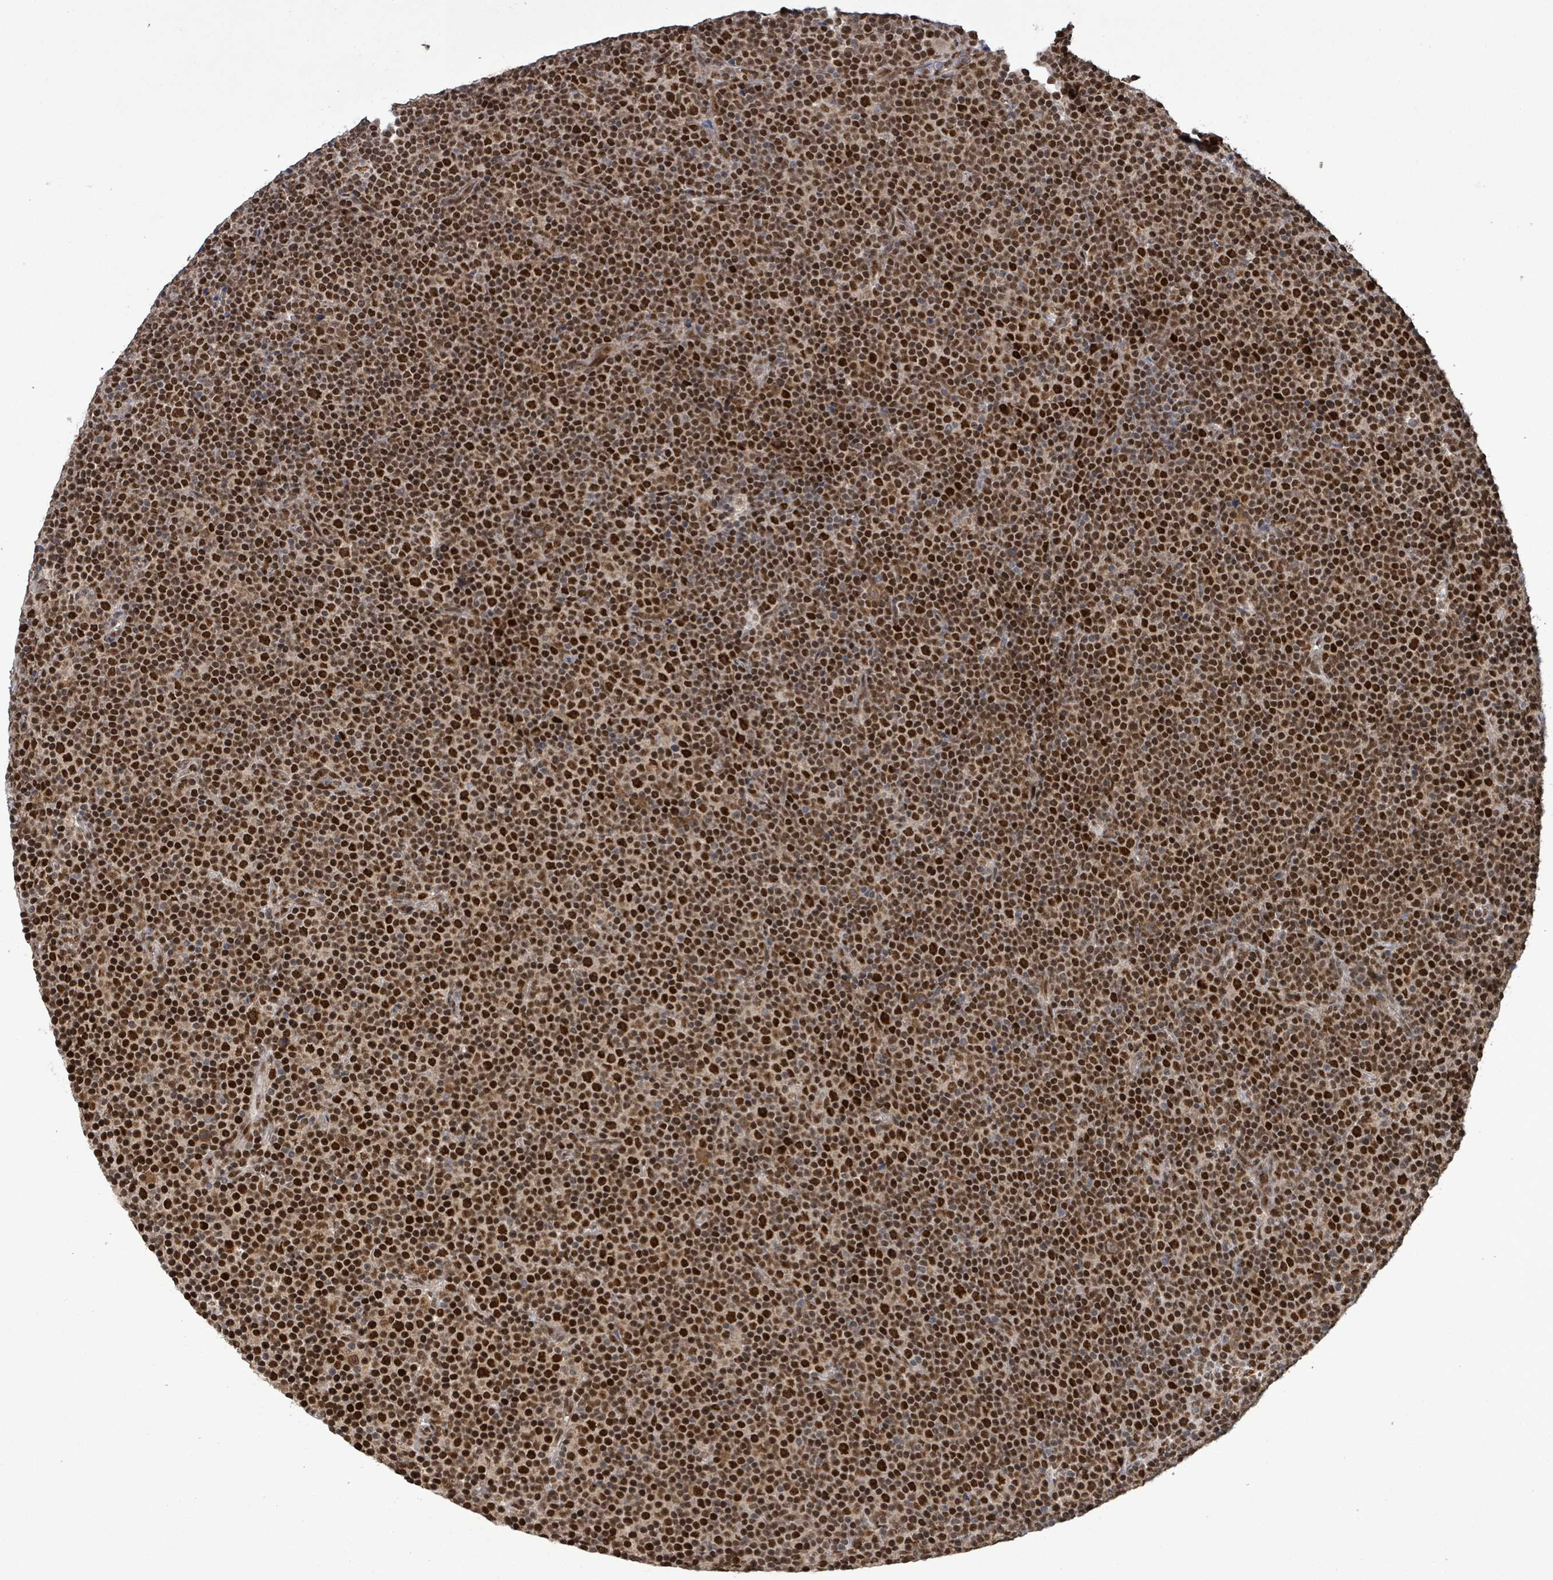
{"staining": {"intensity": "strong", "quantity": ">75%", "location": "nuclear"}, "tissue": "lymphoma", "cell_type": "Tumor cells", "image_type": "cancer", "snomed": [{"axis": "morphology", "description": "Malignant lymphoma, non-Hodgkin's type, Low grade"}, {"axis": "topography", "description": "Lymph node"}], "caption": "About >75% of tumor cells in human lymphoma demonstrate strong nuclear protein staining as visualized by brown immunohistochemical staining.", "gene": "PATZ1", "patient": {"sex": "female", "age": 67}}